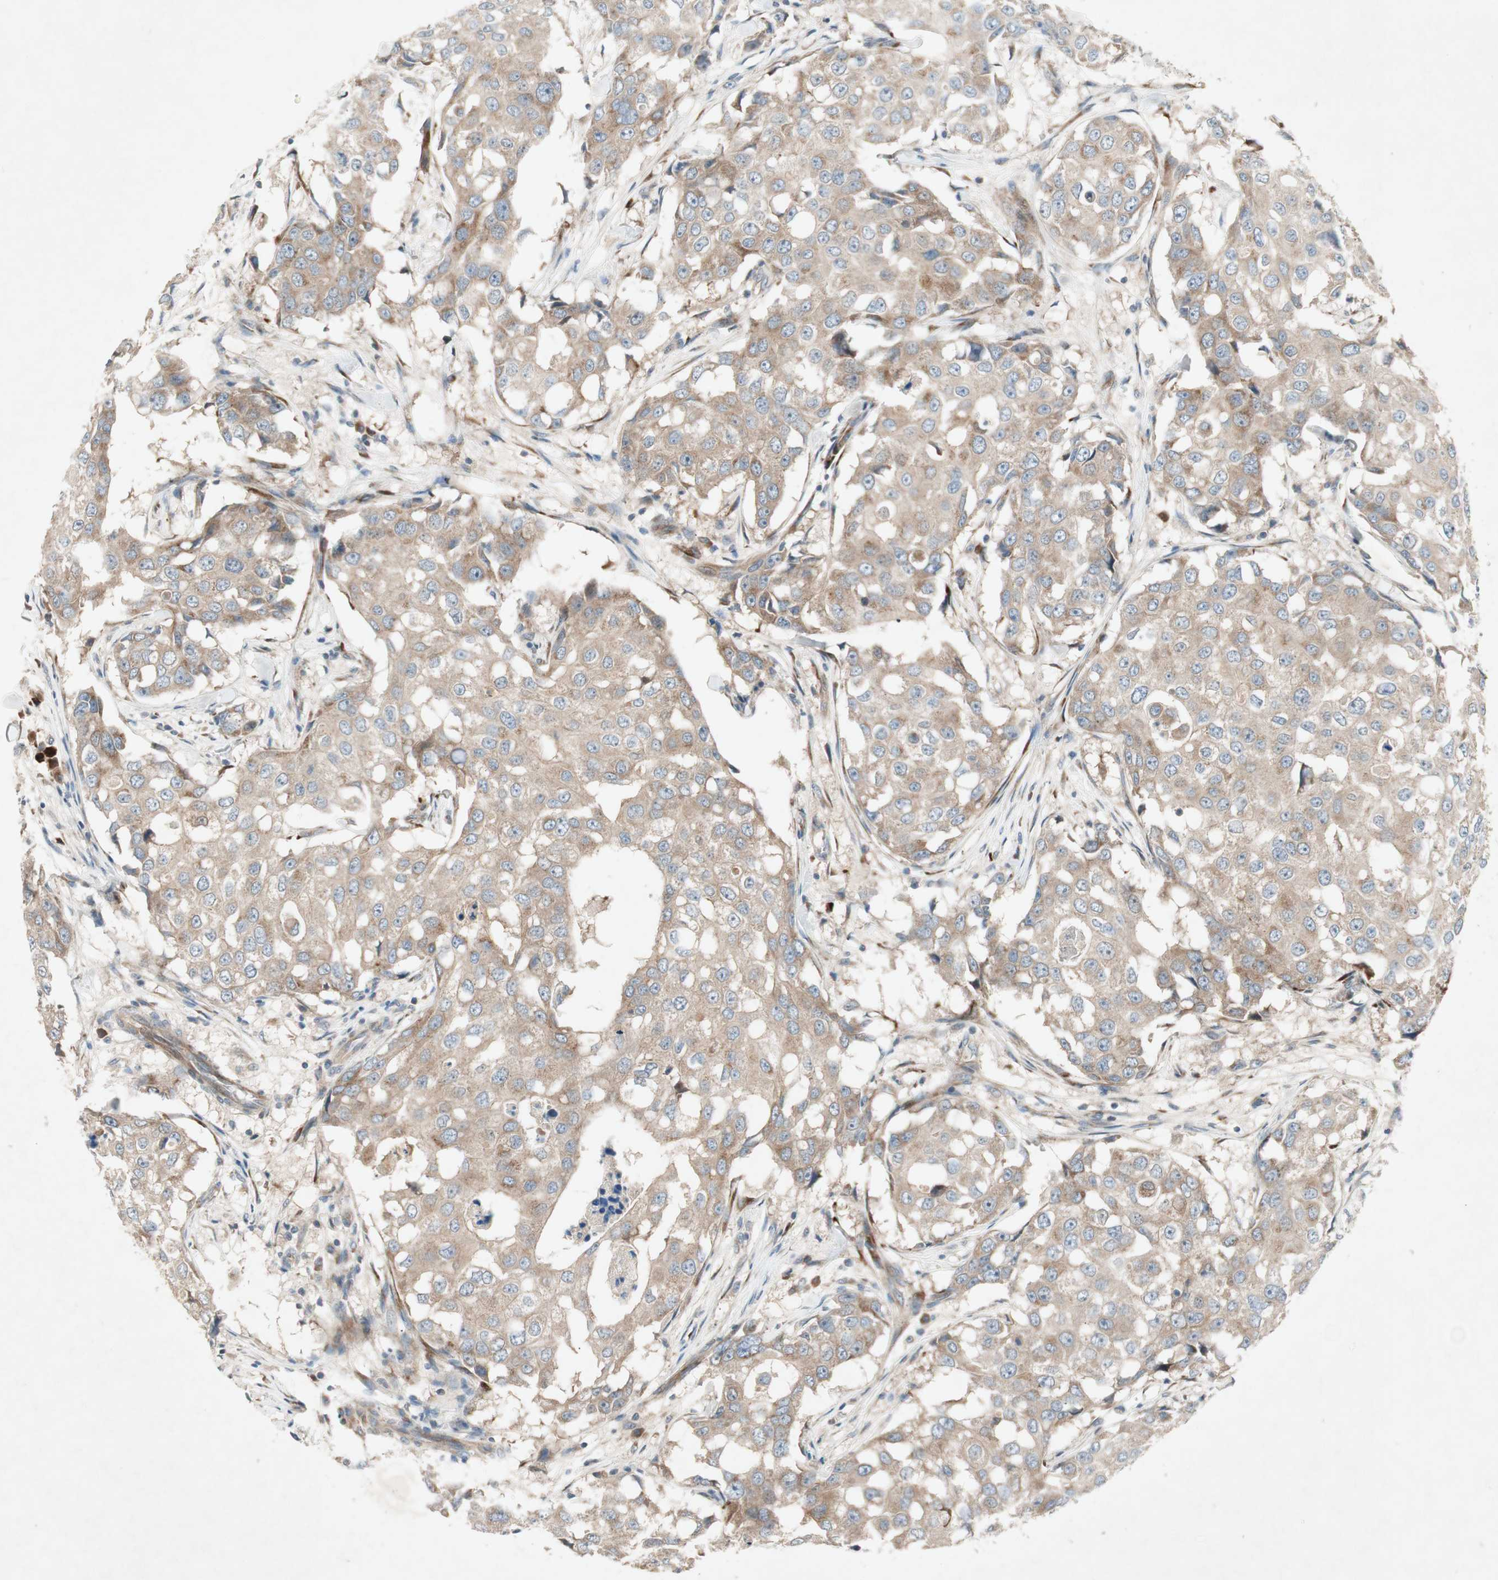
{"staining": {"intensity": "weak", "quantity": ">75%", "location": "cytoplasmic/membranous"}, "tissue": "breast cancer", "cell_type": "Tumor cells", "image_type": "cancer", "snomed": [{"axis": "morphology", "description": "Duct carcinoma"}, {"axis": "topography", "description": "Breast"}], "caption": "This histopathology image reveals immunohistochemistry staining of breast cancer (invasive ductal carcinoma), with low weak cytoplasmic/membranous staining in approximately >75% of tumor cells.", "gene": "APOO", "patient": {"sex": "female", "age": 27}}